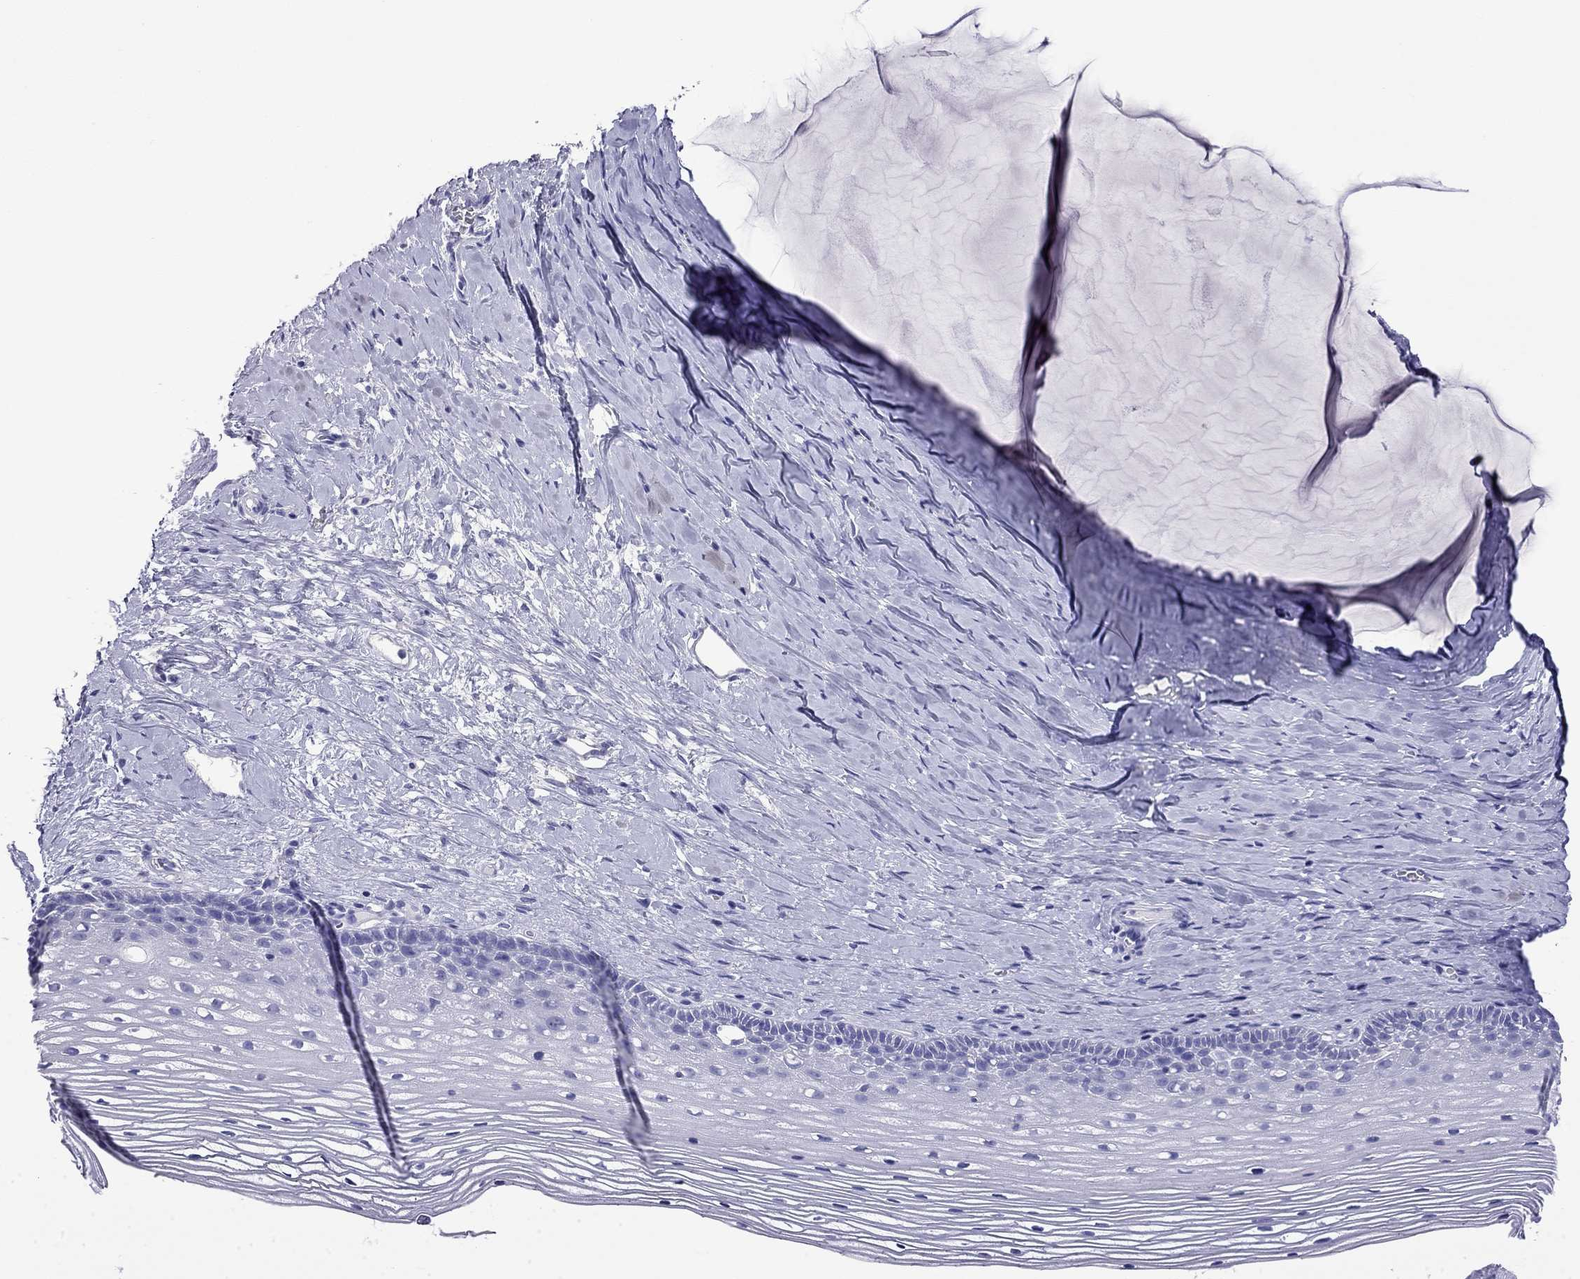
{"staining": {"intensity": "negative", "quantity": "none", "location": "none"}, "tissue": "cervix", "cell_type": "Glandular cells", "image_type": "normal", "snomed": [{"axis": "morphology", "description": "Normal tissue, NOS"}, {"axis": "topography", "description": "Cervix"}], "caption": "Micrograph shows no protein staining in glandular cells of unremarkable cervix. (DAB immunohistochemistry (IHC), high magnification).", "gene": "MYO15A", "patient": {"sex": "female", "age": 40}}